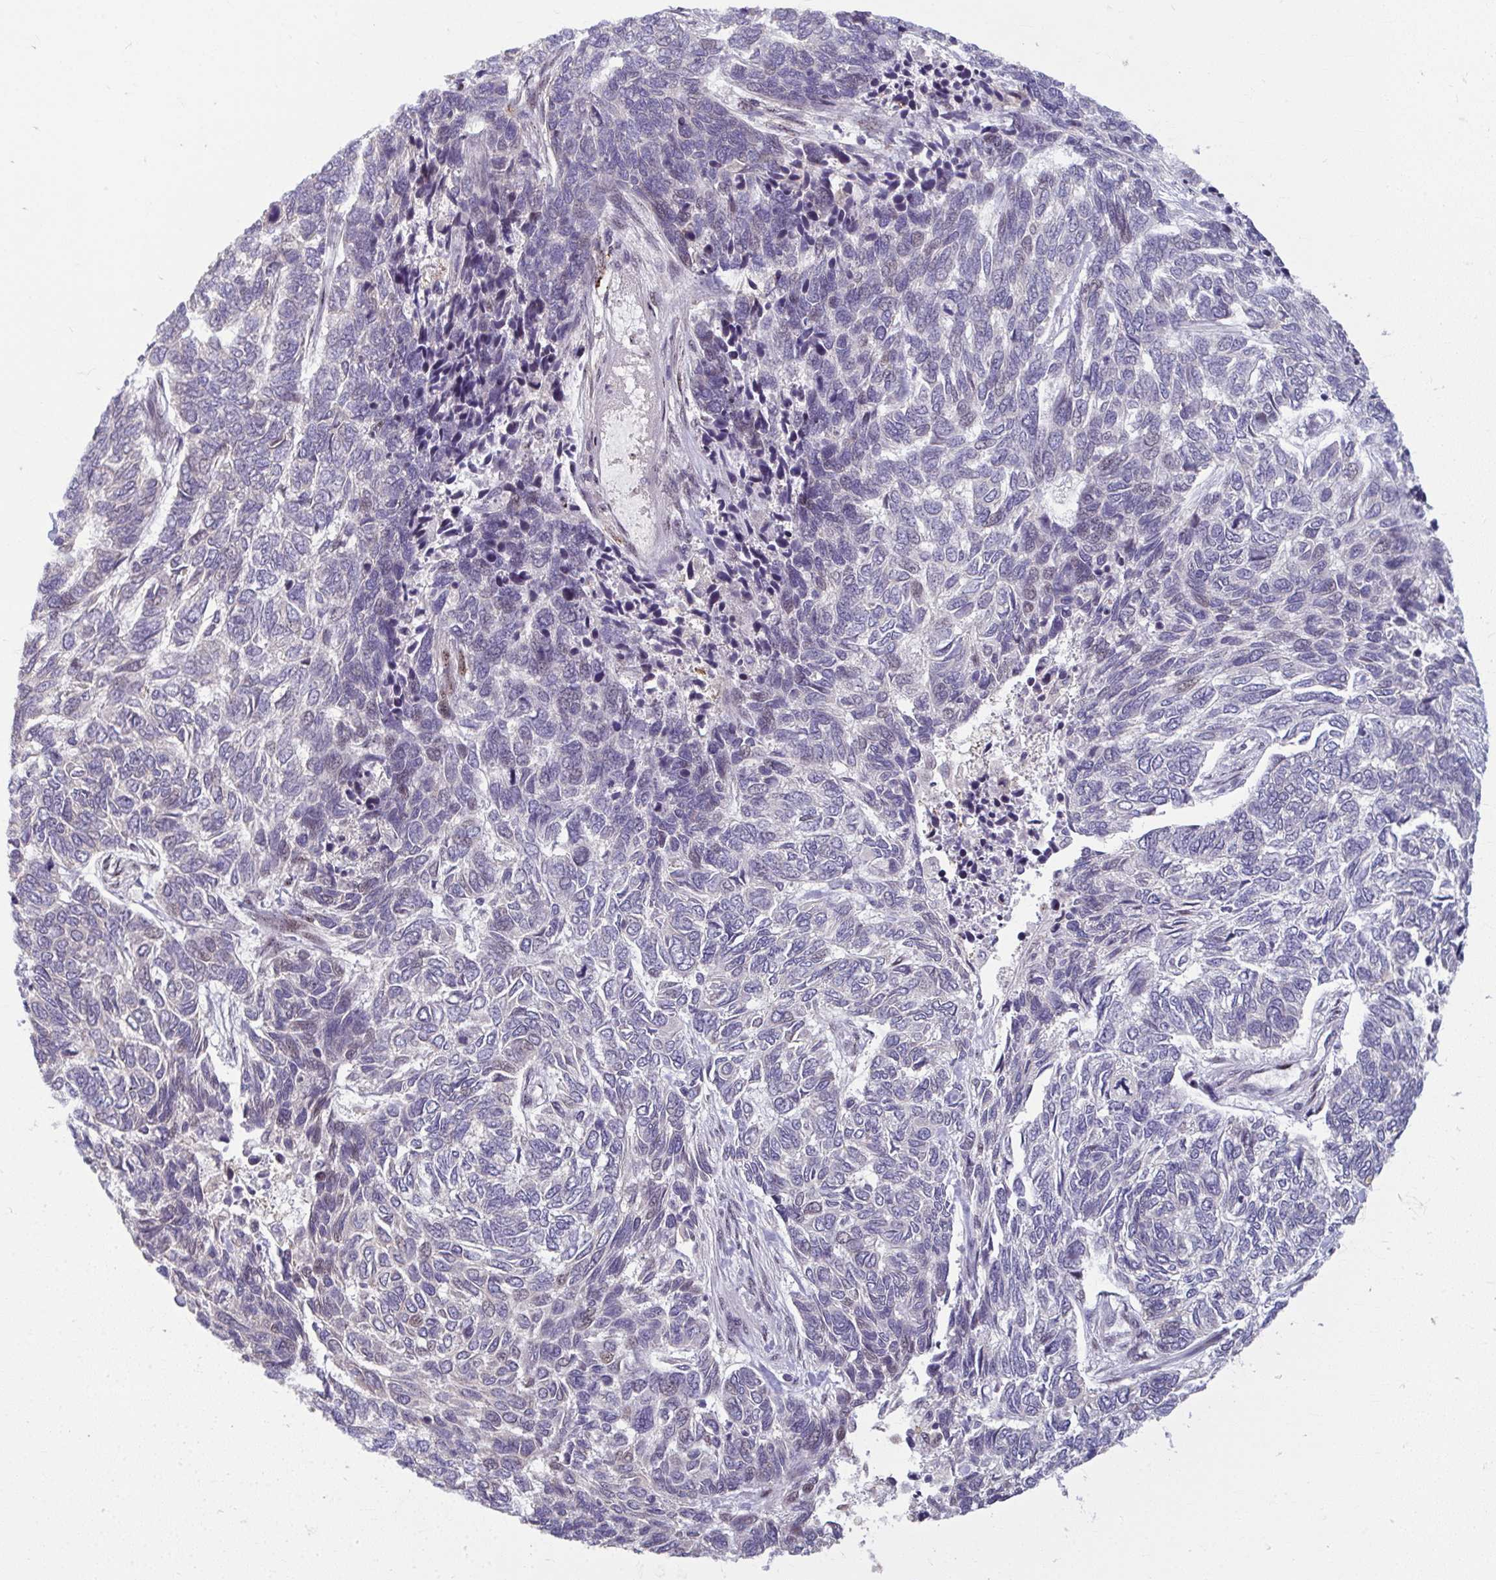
{"staining": {"intensity": "negative", "quantity": "none", "location": "none"}, "tissue": "skin cancer", "cell_type": "Tumor cells", "image_type": "cancer", "snomed": [{"axis": "morphology", "description": "Basal cell carcinoma"}, {"axis": "topography", "description": "Skin"}], "caption": "Tumor cells show no significant protein expression in skin basal cell carcinoma.", "gene": "ODF1", "patient": {"sex": "female", "age": 65}}